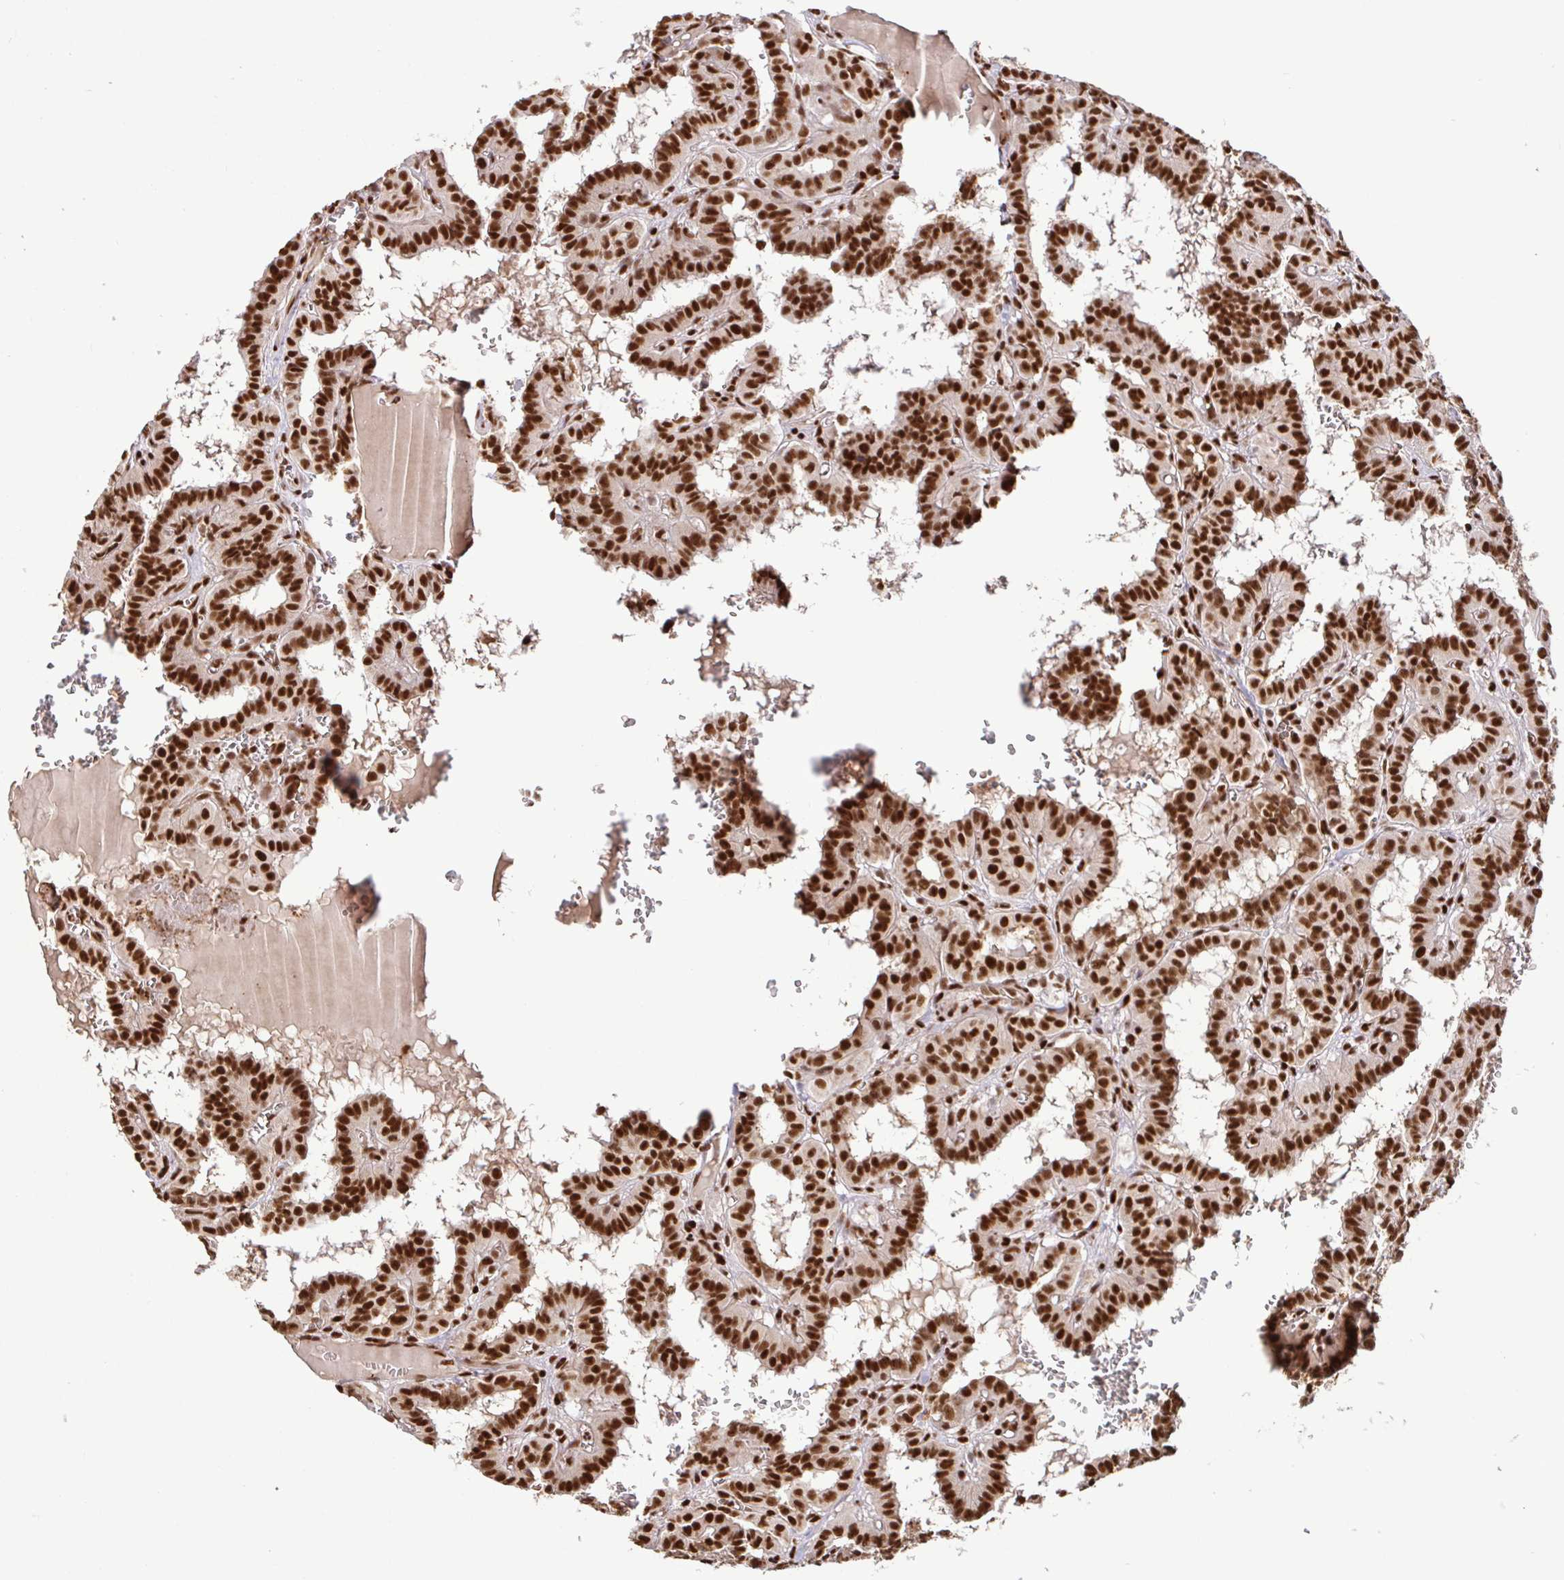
{"staining": {"intensity": "strong", "quantity": ">75%", "location": "nuclear"}, "tissue": "thyroid cancer", "cell_type": "Tumor cells", "image_type": "cancer", "snomed": [{"axis": "morphology", "description": "Papillary adenocarcinoma, NOS"}, {"axis": "topography", "description": "Thyroid gland"}], "caption": "IHC (DAB) staining of human papillary adenocarcinoma (thyroid) shows strong nuclear protein positivity in about >75% of tumor cells.", "gene": "SP3", "patient": {"sex": "female", "age": 21}}